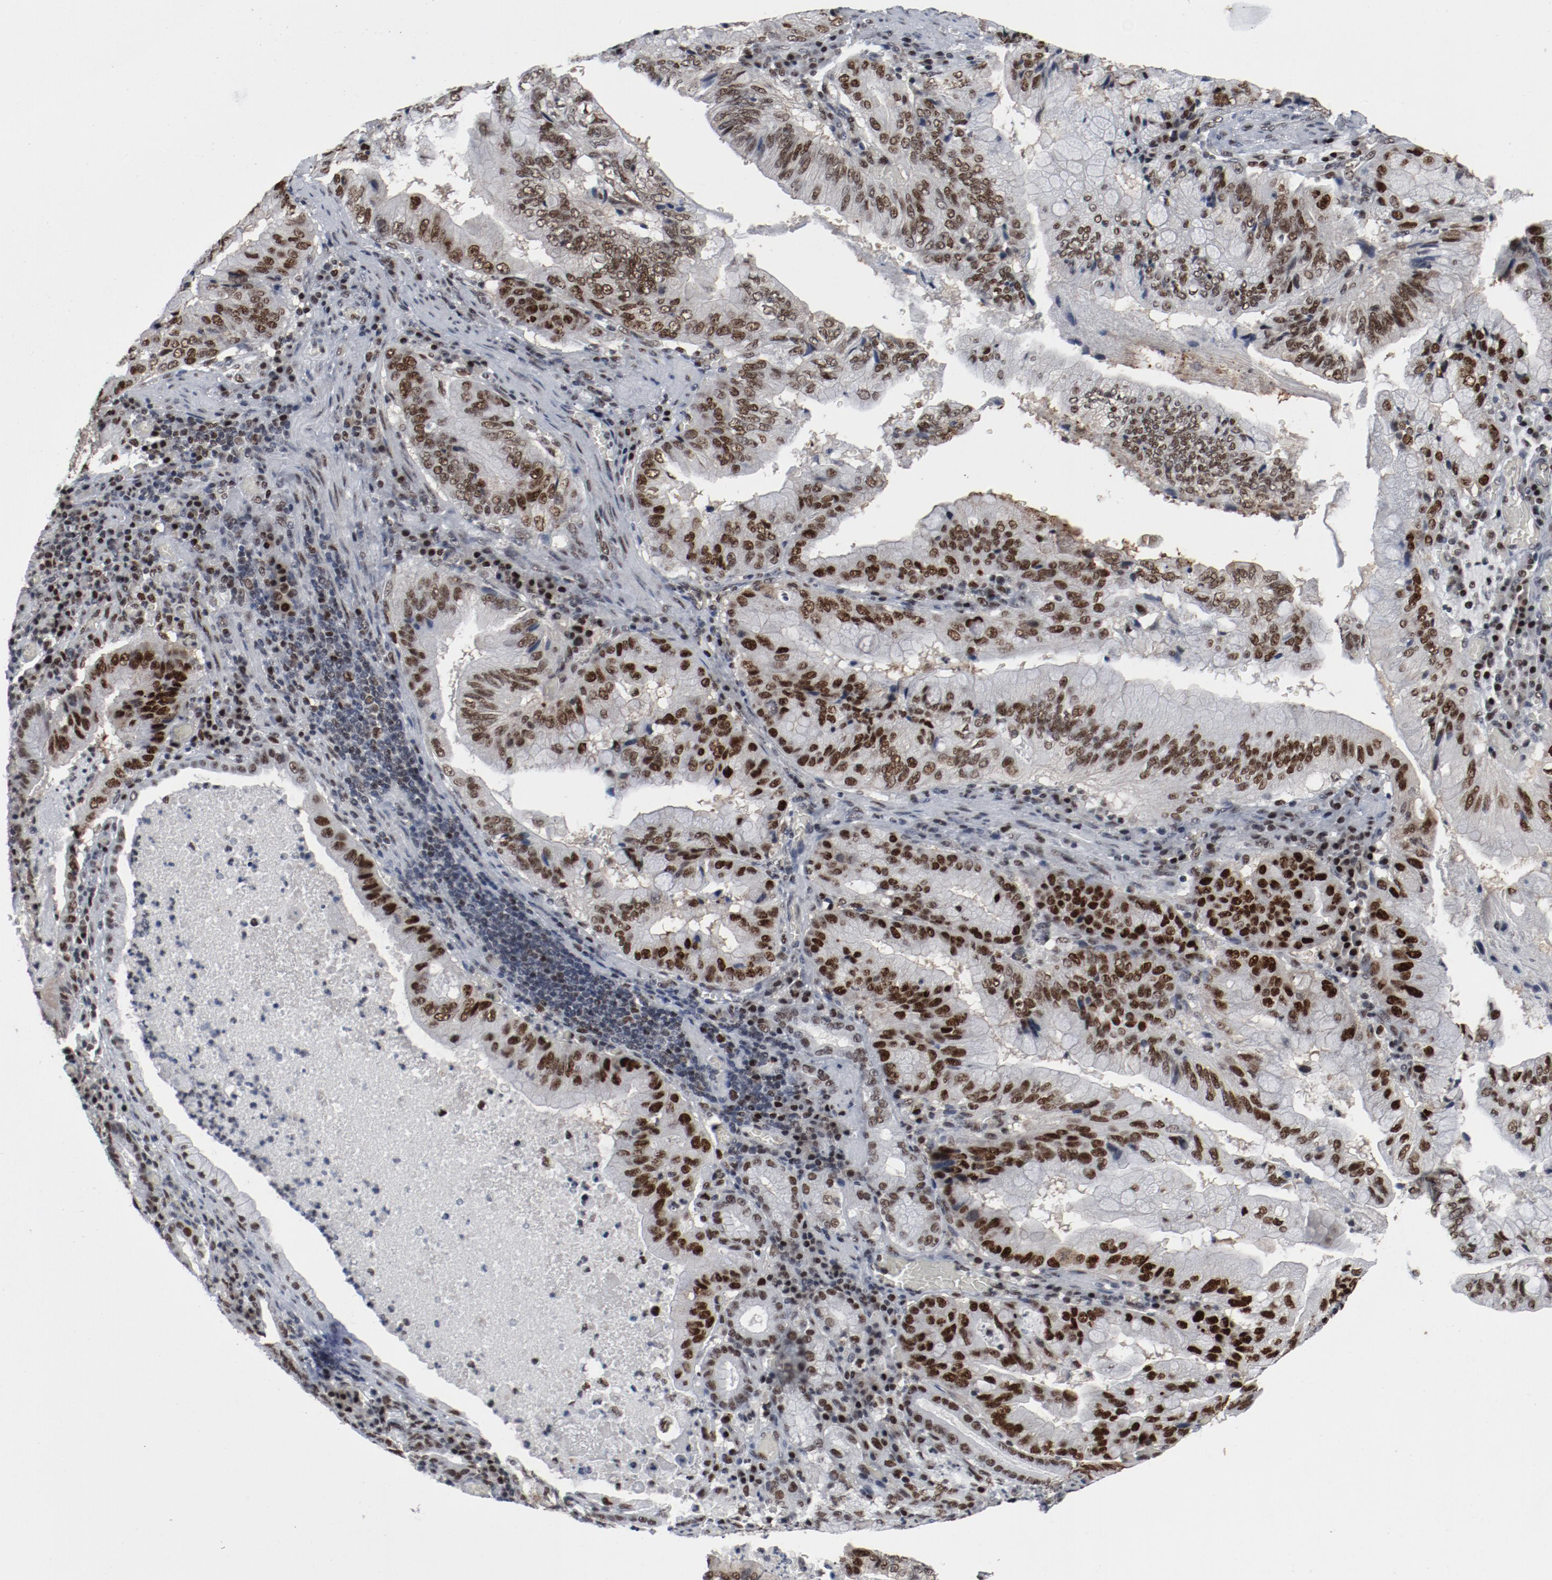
{"staining": {"intensity": "strong", "quantity": ">75%", "location": "nuclear"}, "tissue": "stomach cancer", "cell_type": "Tumor cells", "image_type": "cancer", "snomed": [{"axis": "morphology", "description": "Adenocarcinoma, NOS"}, {"axis": "topography", "description": "Stomach, upper"}], "caption": "A brown stain highlights strong nuclear positivity of a protein in human stomach cancer tumor cells. (IHC, brightfield microscopy, high magnification).", "gene": "JMJD6", "patient": {"sex": "male", "age": 80}}